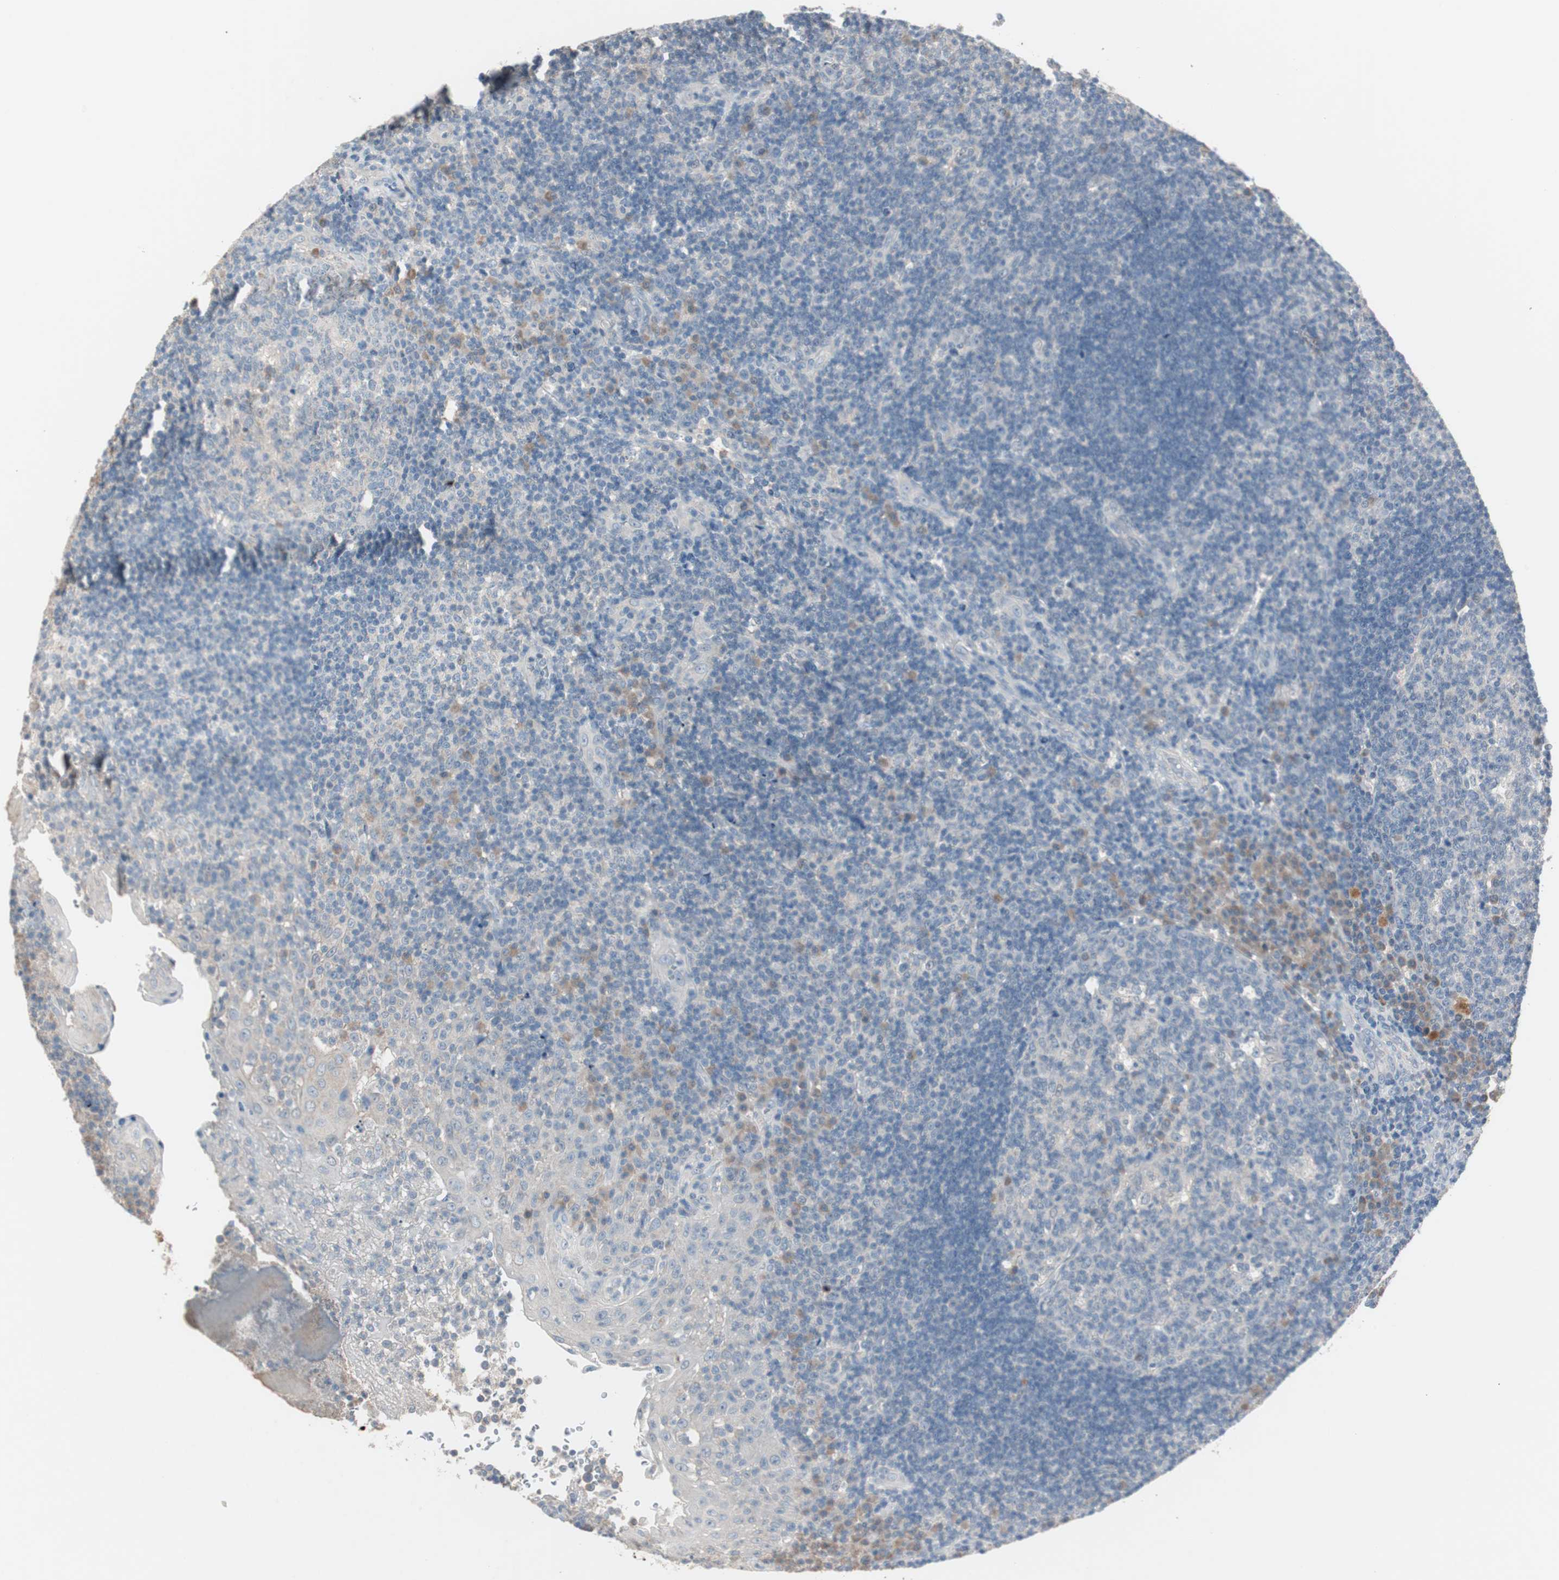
{"staining": {"intensity": "moderate", "quantity": "<25%", "location": "cytoplasmic/membranous"}, "tissue": "tonsil", "cell_type": "Germinal center cells", "image_type": "normal", "snomed": [{"axis": "morphology", "description": "Normal tissue, NOS"}, {"axis": "topography", "description": "Tonsil"}], "caption": "A brown stain highlights moderate cytoplasmic/membranous expression of a protein in germinal center cells of benign tonsil.", "gene": "KHK", "patient": {"sex": "female", "age": 40}}